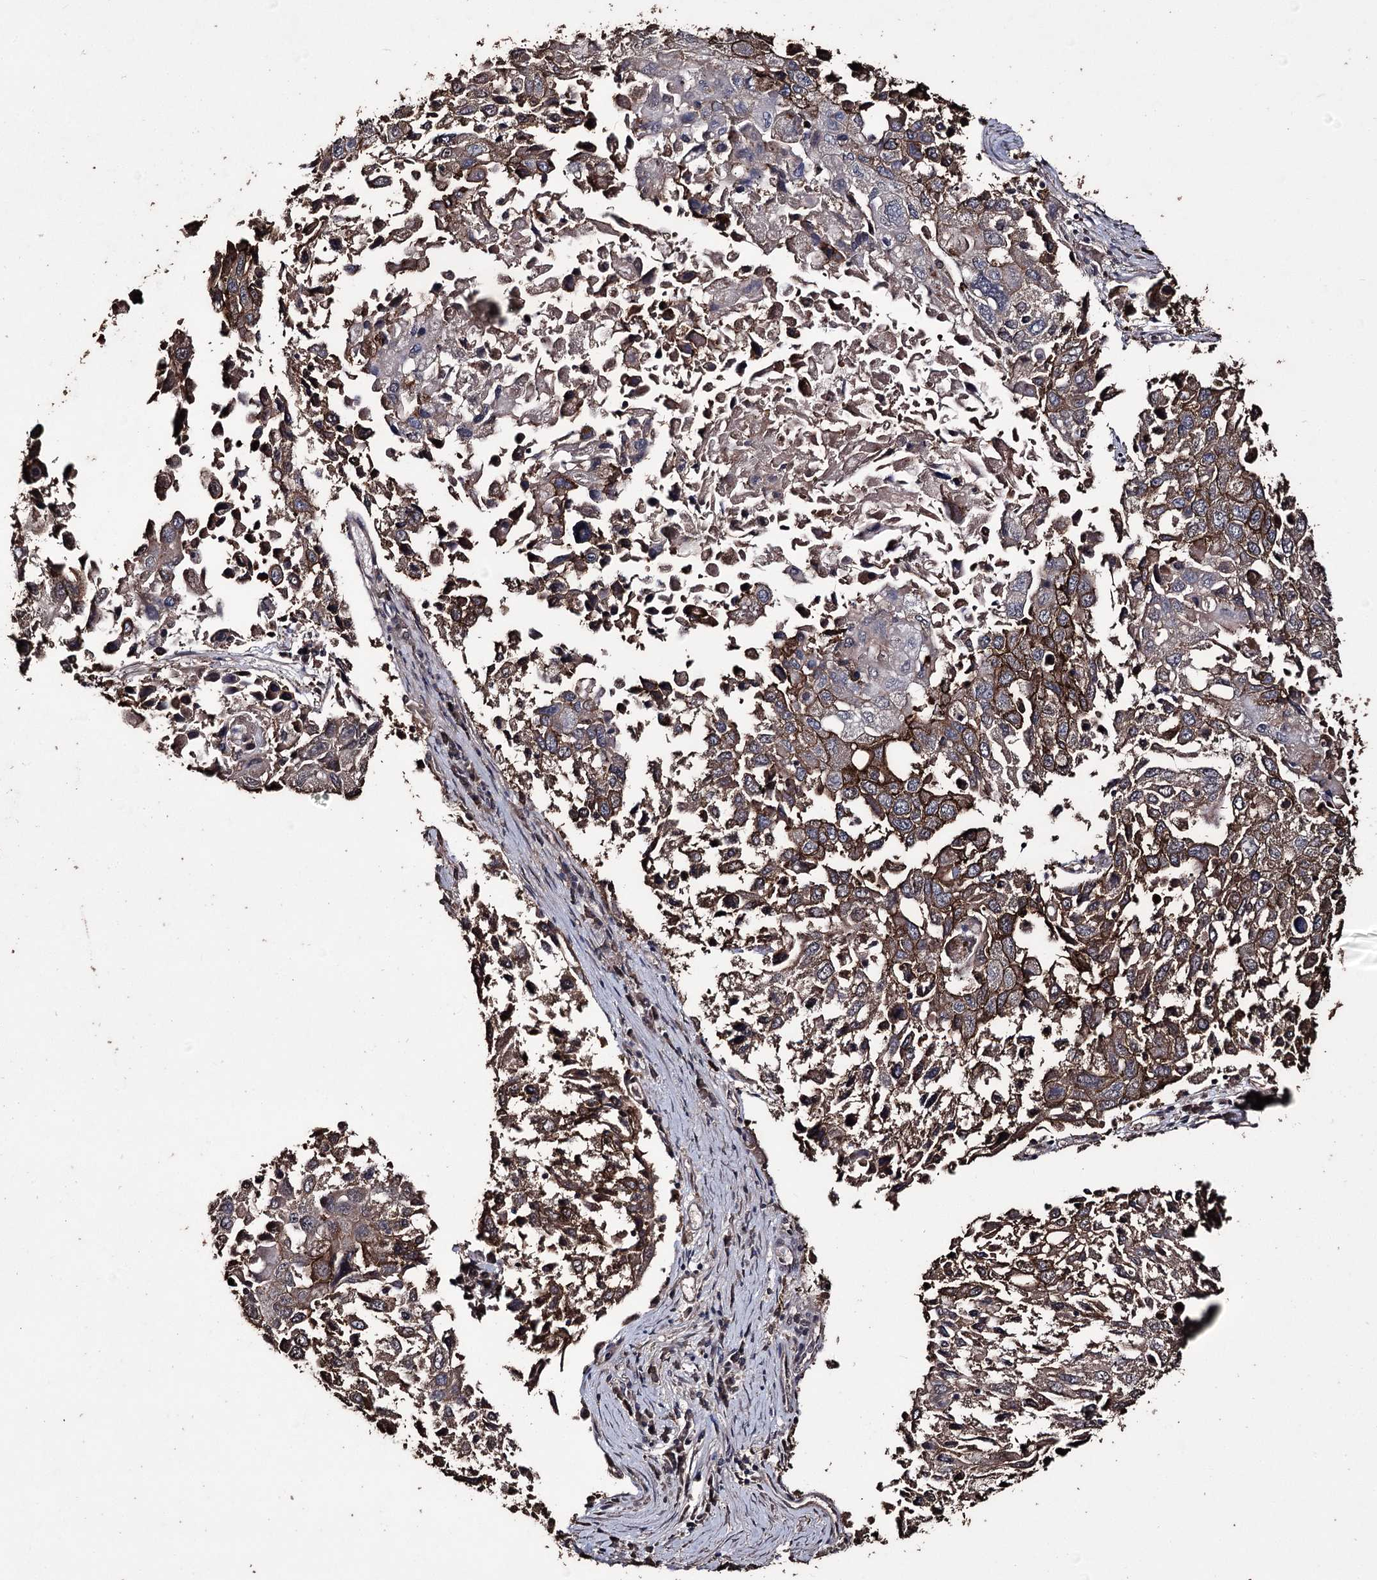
{"staining": {"intensity": "moderate", "quantity": "25%-75%", "location": "cytoplasmic/membranous"}, "tissue": "lung cancer", "cell_type": "Tumor cells", "image_type": "cancer", "snomed": [{"axis": "morphology", "description": "Squamous cell carcinoma, NOS"}, {"axis": "topography", "description": "Lung"}], "caption": "Protein analysis of squamous cell carcinoma (lung) tissue shows moderate cytoplasmic/membranous positivity in approximately 25%-75% of tumor cells.", "gene": "ZNF662", "patient": {"sex": "male", "age": 65}}